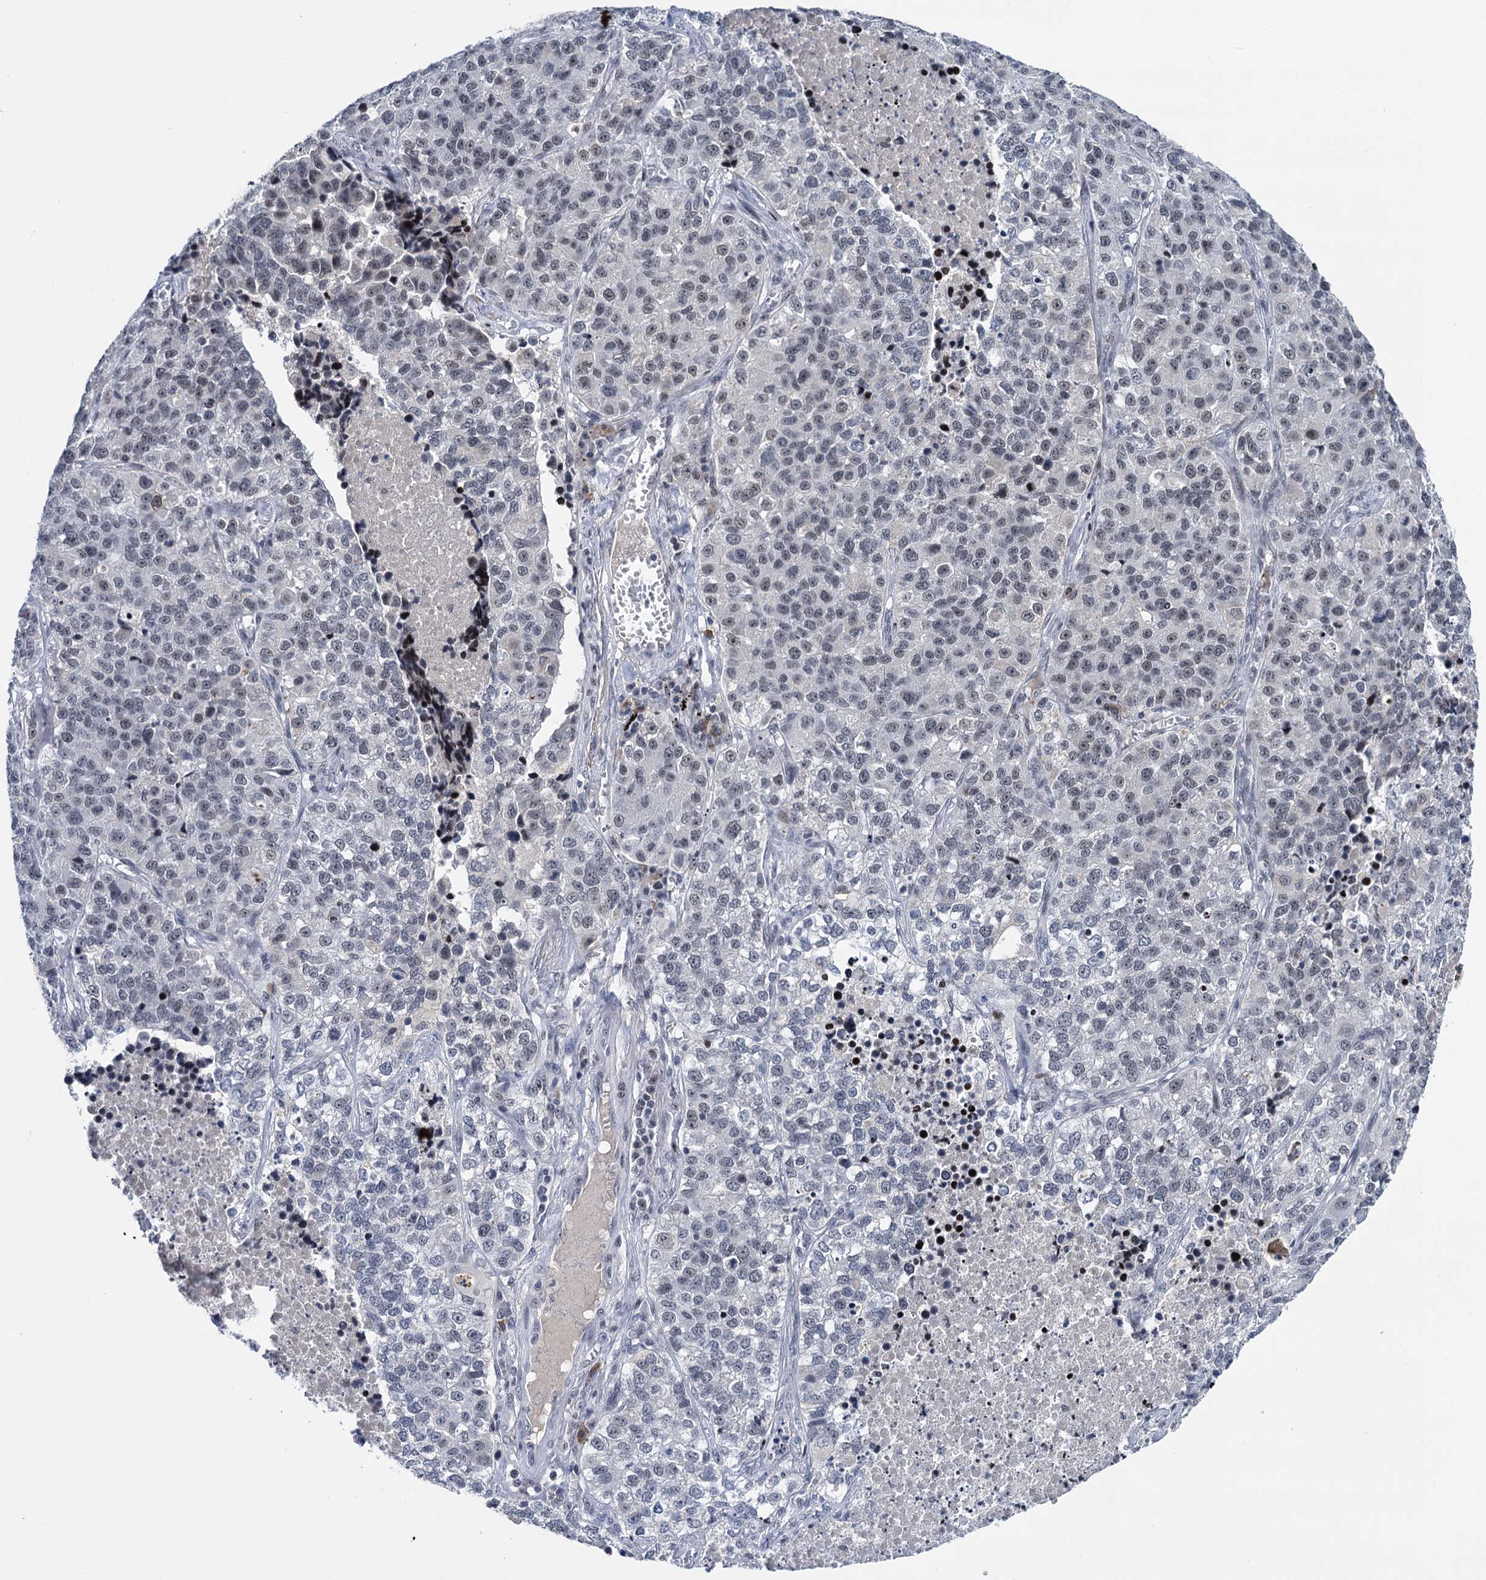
{"staining": {"intensity": "negative", "quantity": "none", "location": "none"}, "tissue": "lung cancer", "cell_type": "Tumor cells", "image_type": "cancer", "snomed": [{"axis": "morphology", "description": "Adenocarcinoma, NOS"}, {"axis": "topography", "description": "Lung"}], "caption": "Tumor cells show no significant protein staining in lung cancer.", "gene": "ZCCHC10", "patient": {"sex": "male", "age": 49}}